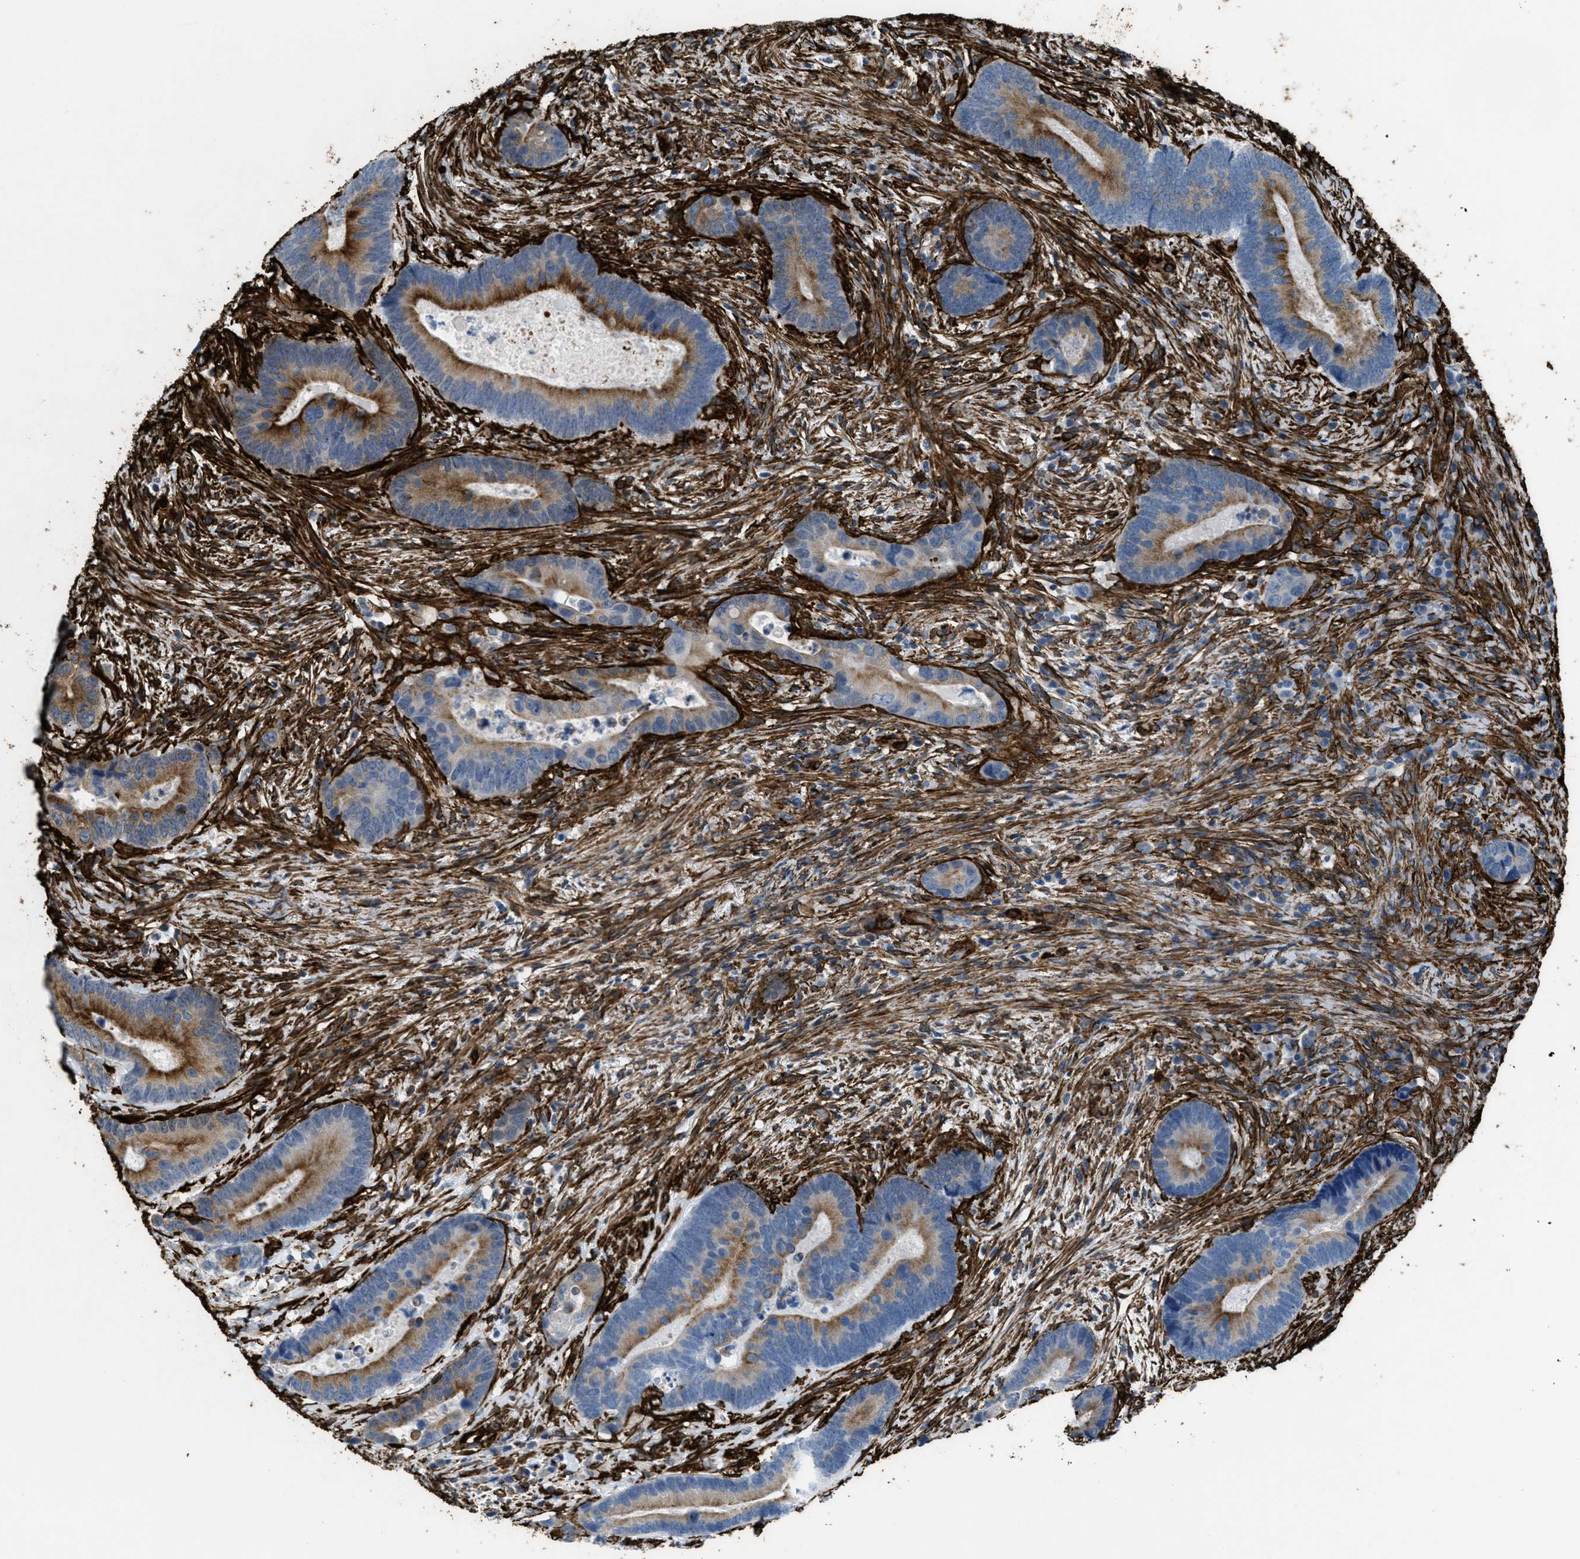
{"staining": {"intensity": "moderate", "quantity": ">75%", "location": "cytoplasmic/membranous"}, "tissue": "colorectal cancer", "cell_type": "Tumor cells", "image_type": "cancer", "snomed": [{"axis": "morphology", "description": "Adenocarcinoma, NOS"}, {"axis": "topography", "description": "Rectum"}], "caption": "The immunohistochemical stain highlights moderate cytoplasmic/membranous staining in tumor cells of colorectal cancer tissue. Using DAB (3,3'-diaminobenzidine) (brown) and hematoxylin (blue) stains, captured at high magnification using brightfield microscopy.", "gene": "CALD1", "patient": {"sex": "female", "age": 89}}